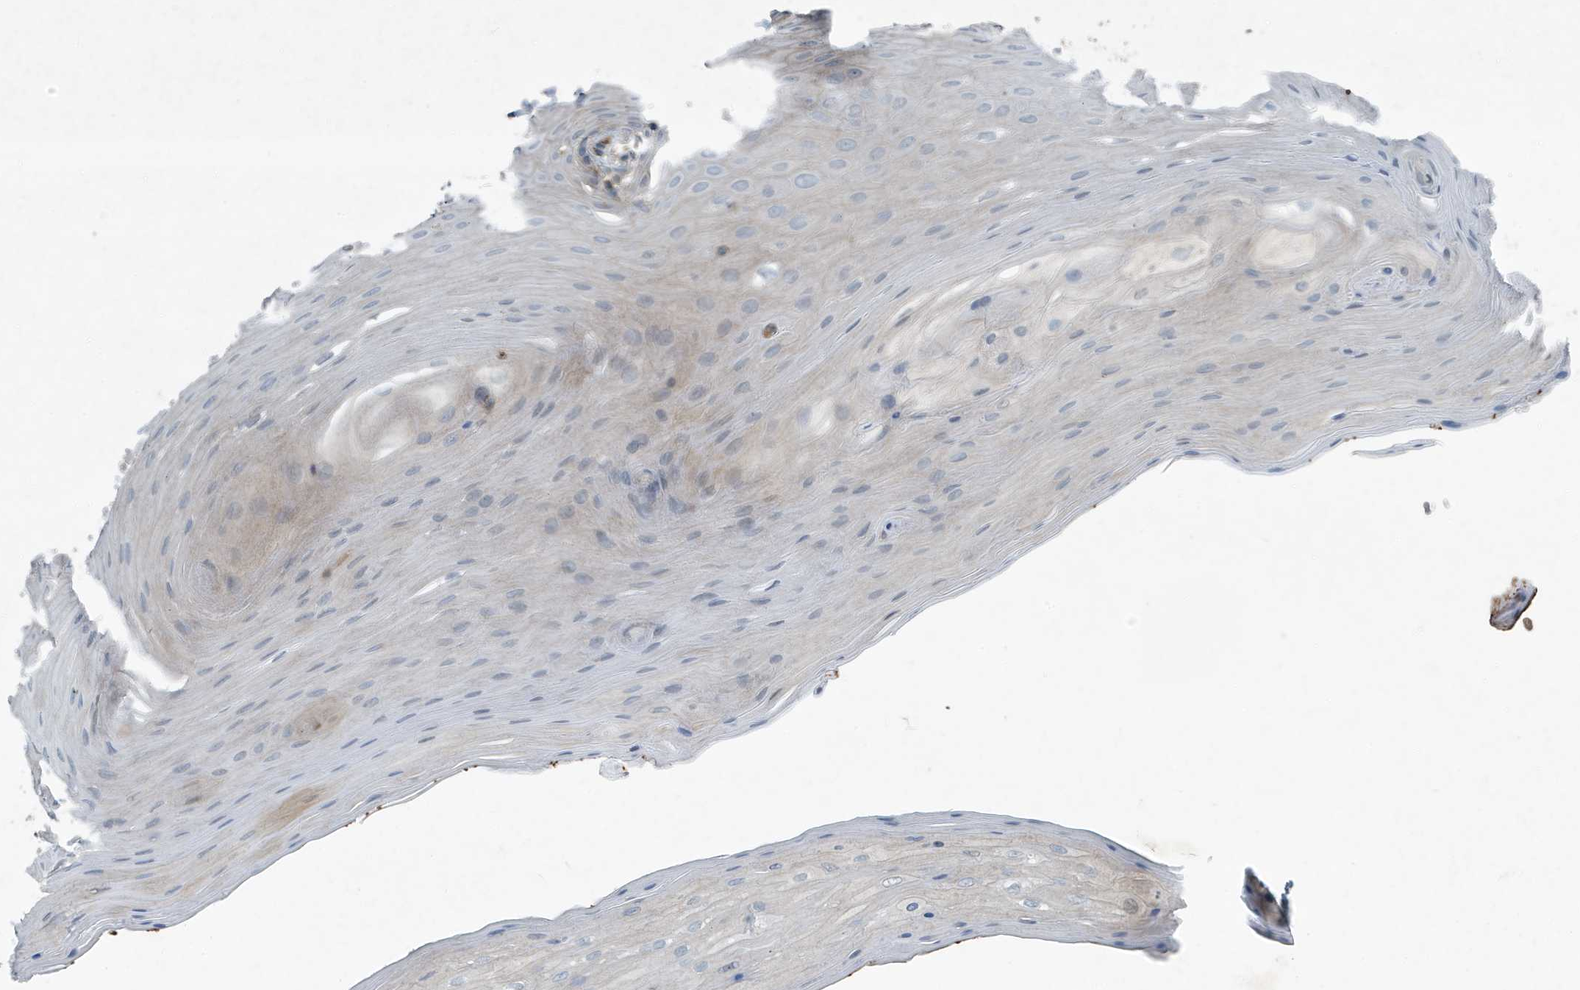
{"staining": {"intensity": "weak", "quantity": "<25%", "location": "cytoplasmic/membranous"}, "tissue": "oral mucosa", "cell_type": "Squamous epithelial cells", "image_type": "normal", "snomed": [{"axis": "morphology", "description": "Normal tissue, NOS"}, {"axis": "morphology", "description": "Squamous cell carcinoma, NOS"}, {"axis": "topography", "description": "Skeletal muscle"}, {"axis": "topography", "description": "Oral tissue"}, {"axis": "topography", "description": "Salivary gland"}, {"axis": "topography", "description": "Head-Neck"}], "caption": "Protein analysis of normal oral mucosa demonstrates no significant expression in squamous epithelial cells. Brightfield microscopy of immunohistochemistry stained with DAB (brown) and hematoxylin (blue), captured at high magnification.", "gene": "DAPP1", "patient": {"sex": "male", "age": 54}}